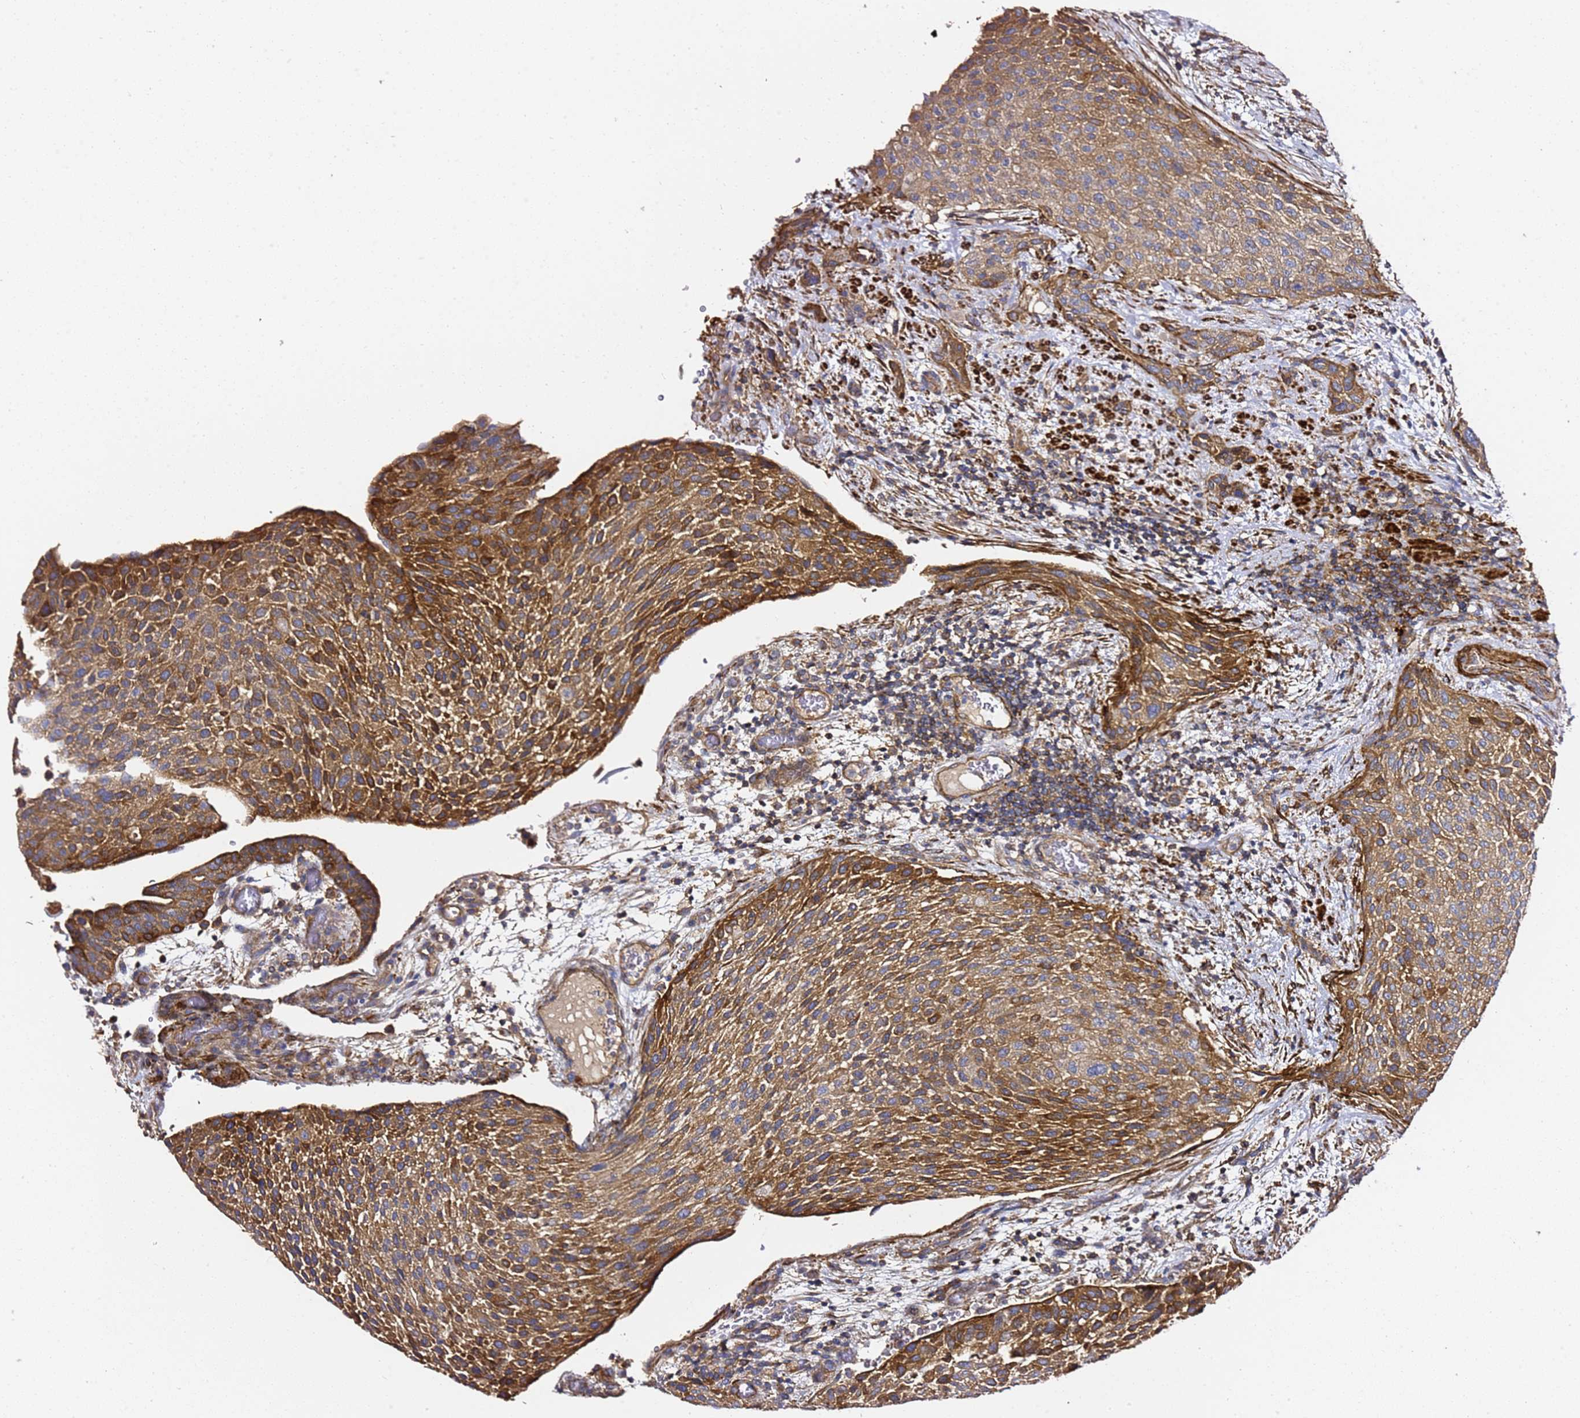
{"staining": {"intensity": "strong", "quantity": ">75%", "location": "cytoplasmic/membranous"}, "tissue": "urothelial cancer", "cell_type": "Tumor cells", "image_type": "cancer", "snomed": [{"axis": "morphology", "description": "Normal tissue, NOS"}, {"axis": "morphology", "description": "Urothelial carcinoma, NOS"}, {"axis": "topography", "description": "Urinary bladder"}, {"axis": "topography", "description": "Peripheral nerve tissue"}], "caption": "Brown immunohistochemical staining in transitional cell carcinoma reveals strong cytoplasmic/membranous expression in approximately >75% of tumor cells. (DAB (3,3'-diaminobenzidine) IHC, brown staining for protein, blue staining for nuclei).", "gene": "ZFP36L2", "patient": {"sex": "male", "age": 35}}